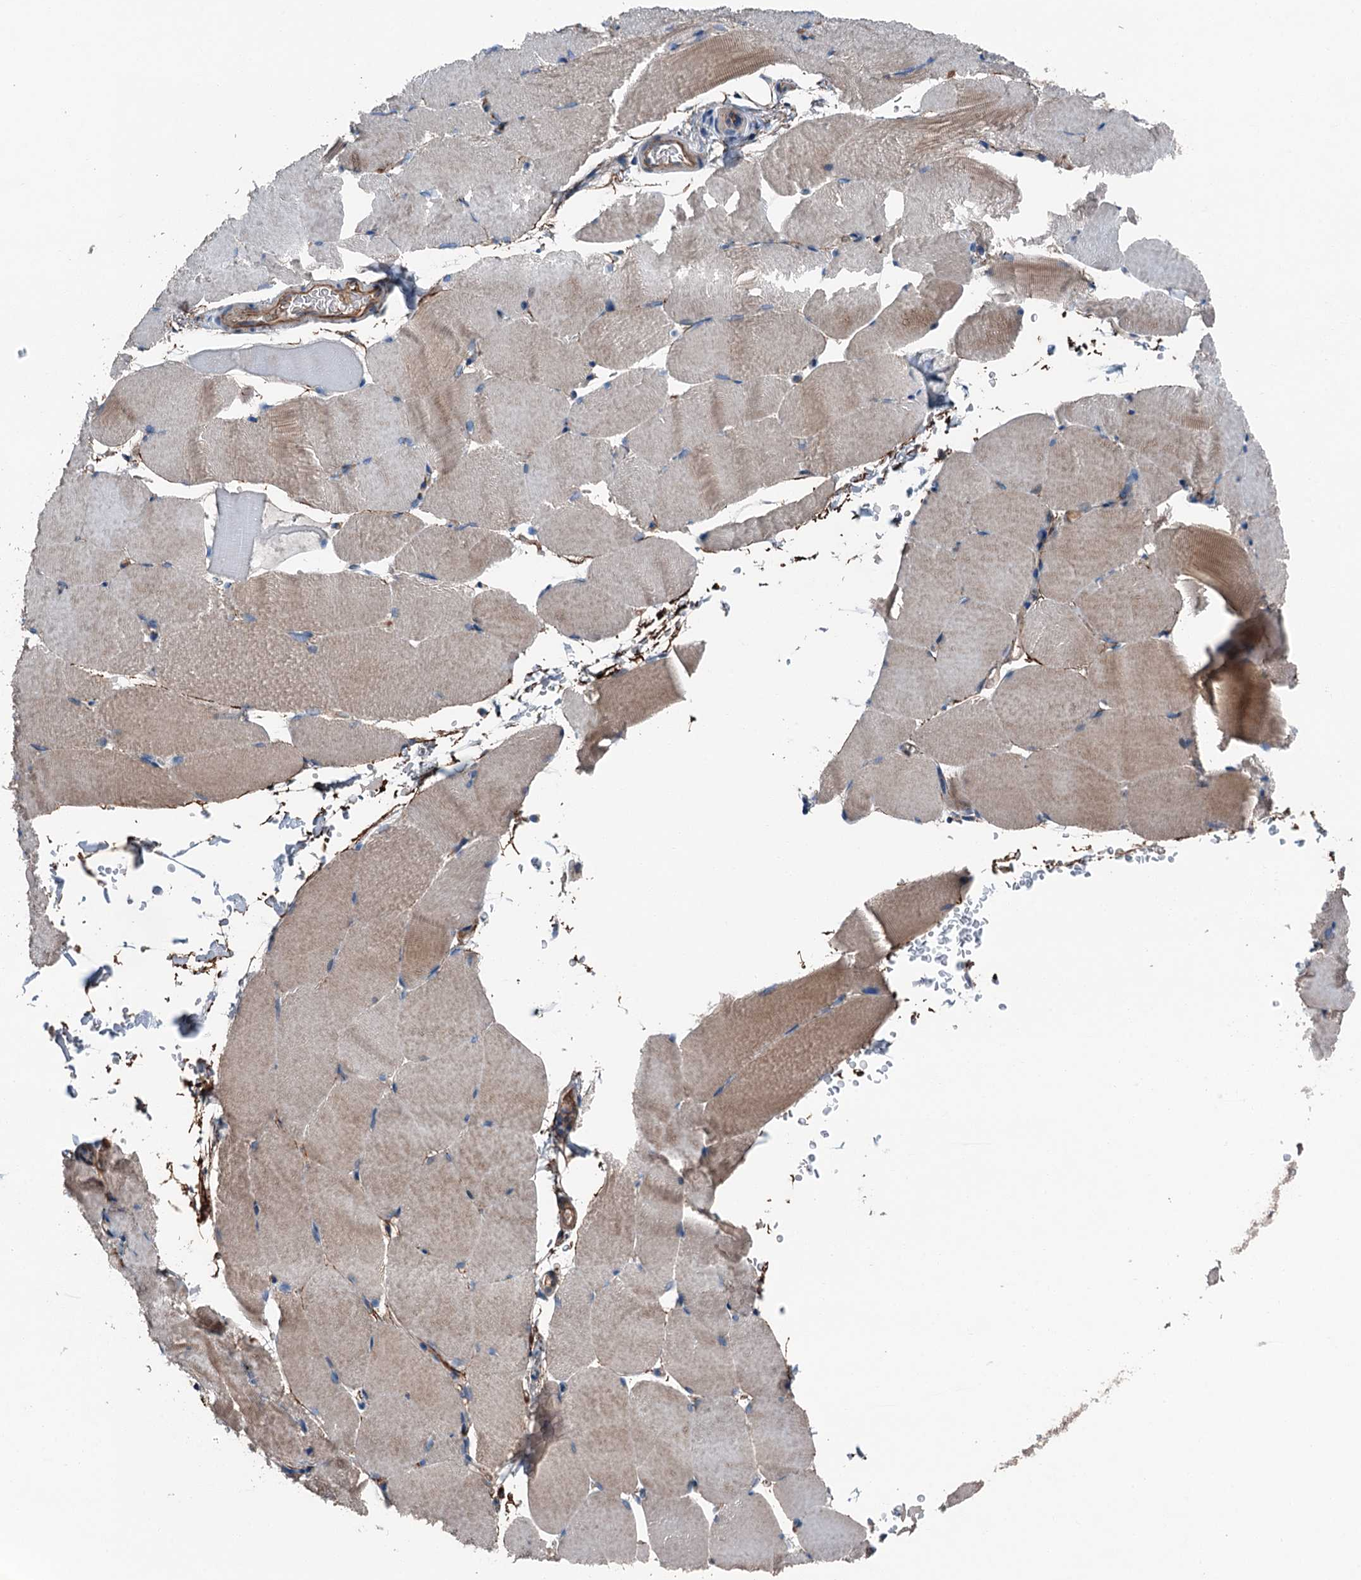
{"staining": {"intensity": "weak", "quantity": "25%-75%", "location": "cytoplasmic/membranous"}, "tissue": "skeletal muscle", "cell_type": "Myocytes", "image_type": "normal", "snomed": [{"axis": "morphology", "description": "Normal tissue, NOS"}, {"axis": "topography", "description": "Skeletal muscle"}, {"axis": "topography", "description": "Parathyroid gland"}], "caption": "Normal skeletal muscle displays weak cytoplasmic/membranous staining in about 25%-75% of myocytes.", "gene": "SLC2A10", "patient": {"sex": "female", "age": 37}}